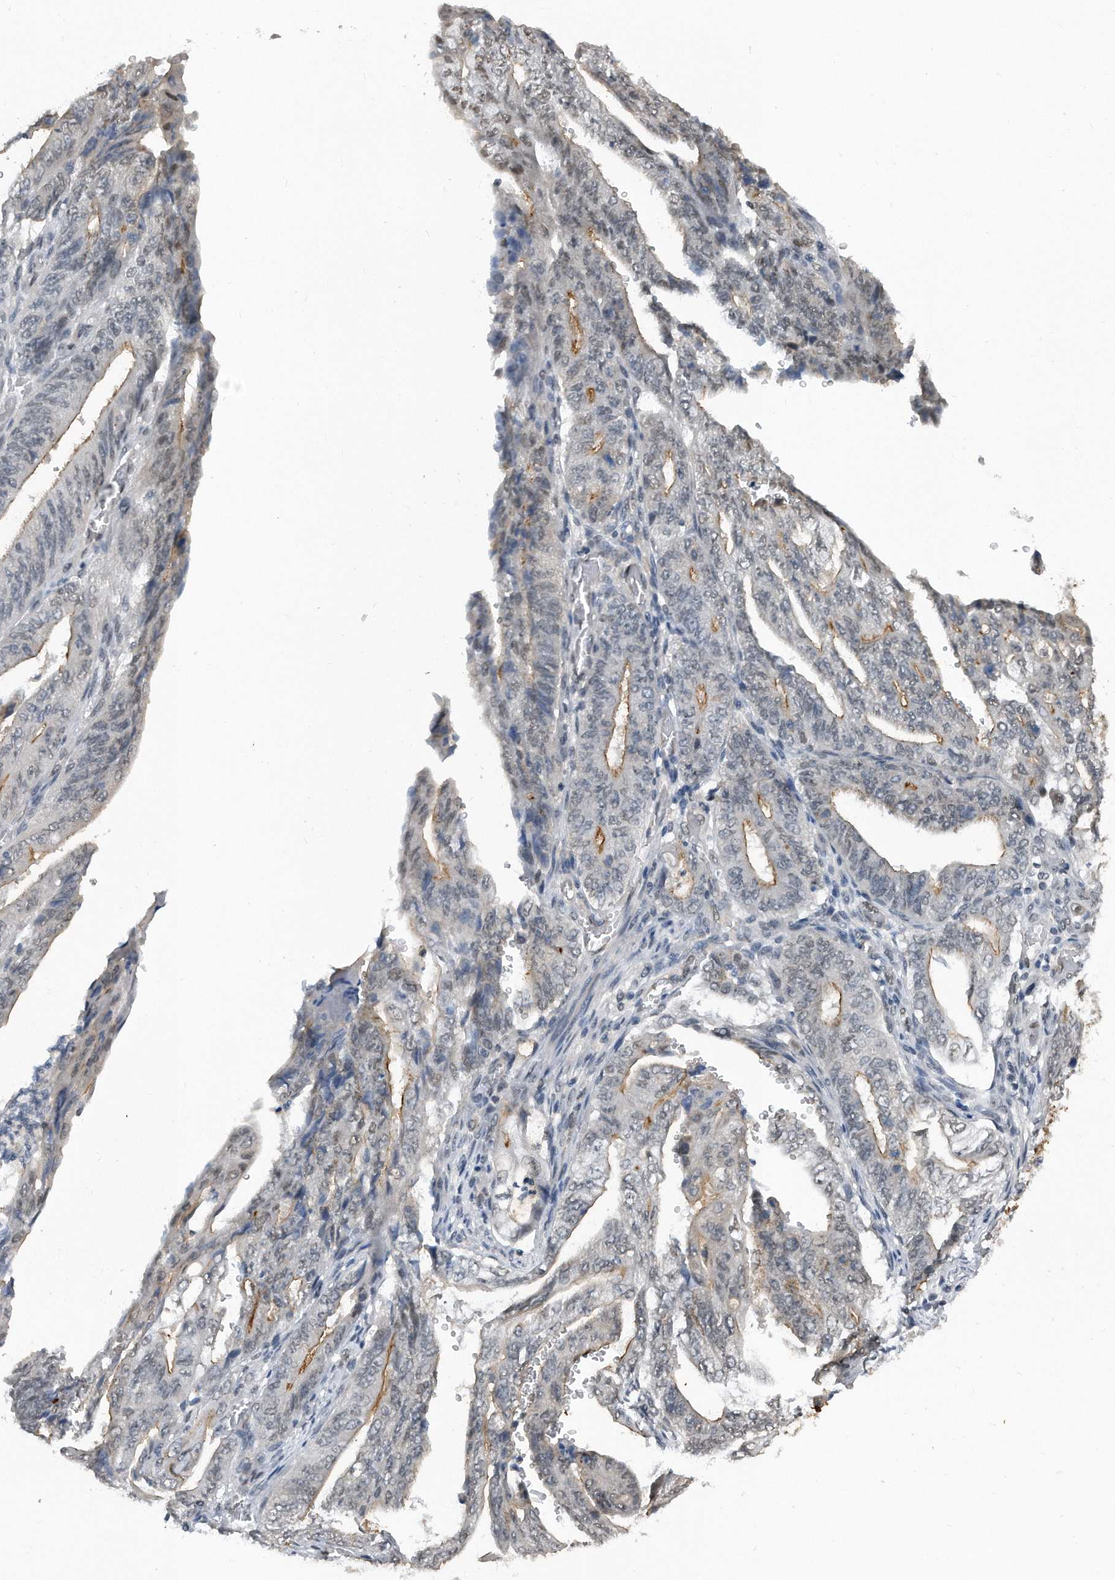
{"staining": {"intensity": "moderate", "quantity": "<25%", "location": "cytoplasmic/membranous"}, "tissue": "stomach cancer", "cell_type": "Tumor cells", "image_type": "cancer", "snomed": [{"axis": "morphology", "description": "Adenocarcinoma, NOS"}, {"axis": "topography", "description": "Stomach"}], "caption": "Protein staining of stomach cancer tissue exhibits moderate cytoplasmic/membranous expression in about <25% of tumor cells.", "gene": "TP53INP1", "patient": {"sex": "female", "age": 73}}